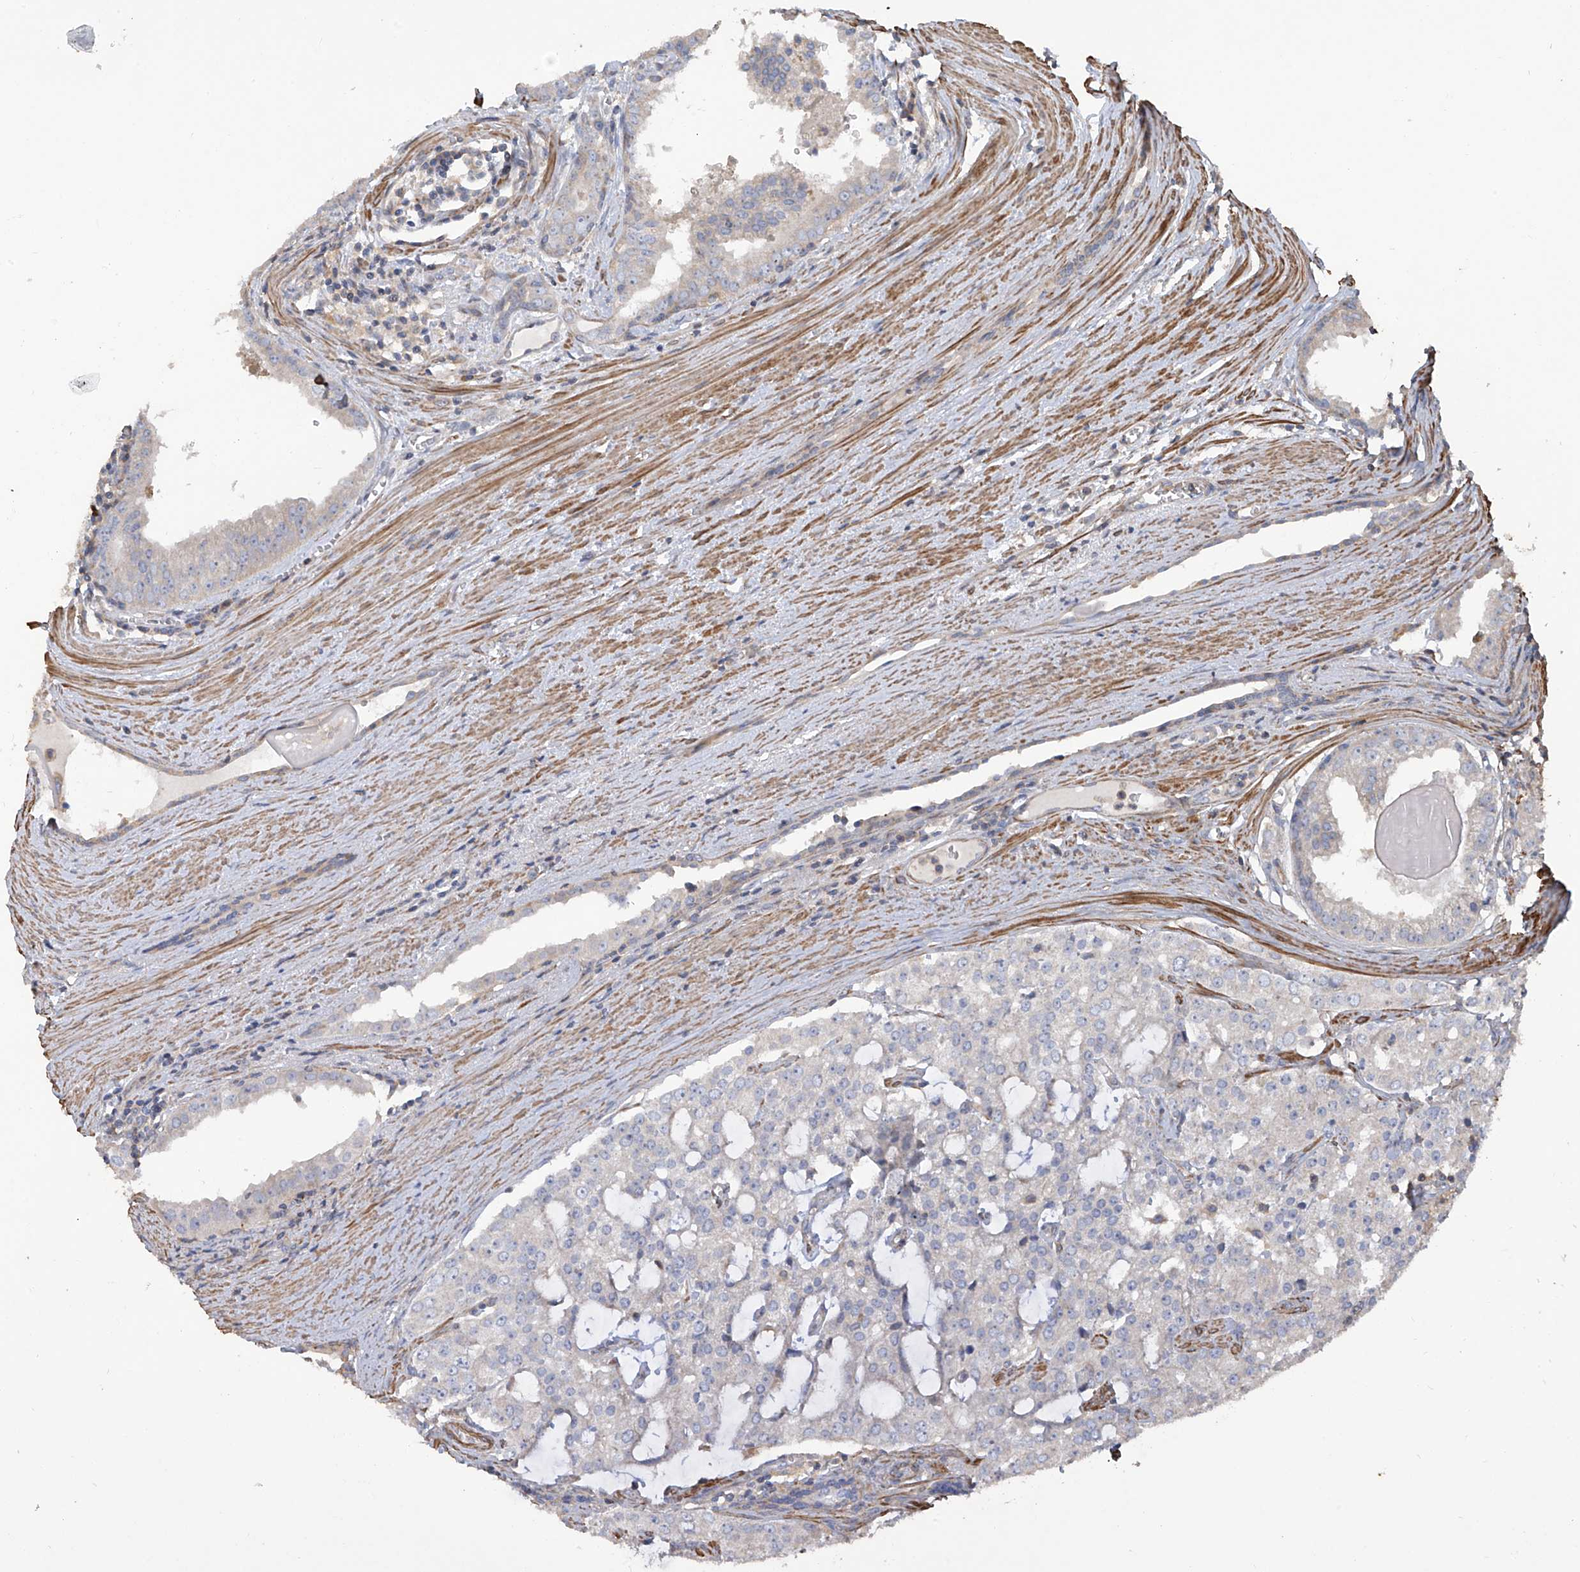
{"staining": {"intensity": "negative", "quantity": "none", "location": "none"}, "tissue": "prostate cancer", "cell_type": "Tumor cells", "image_type": "cancer", "snomed": [{"axis": "morphology", "description": "Adenocarcinoma, High grade"}, {"axis": "topography", "description": "Prostate"}], "caption": "Tumor cells show no significant positivity in prostate cancer (high-grade adenocarcinoma).", "gene": "SLC43A3", "patient": {"sex": "male", "age": 68}}